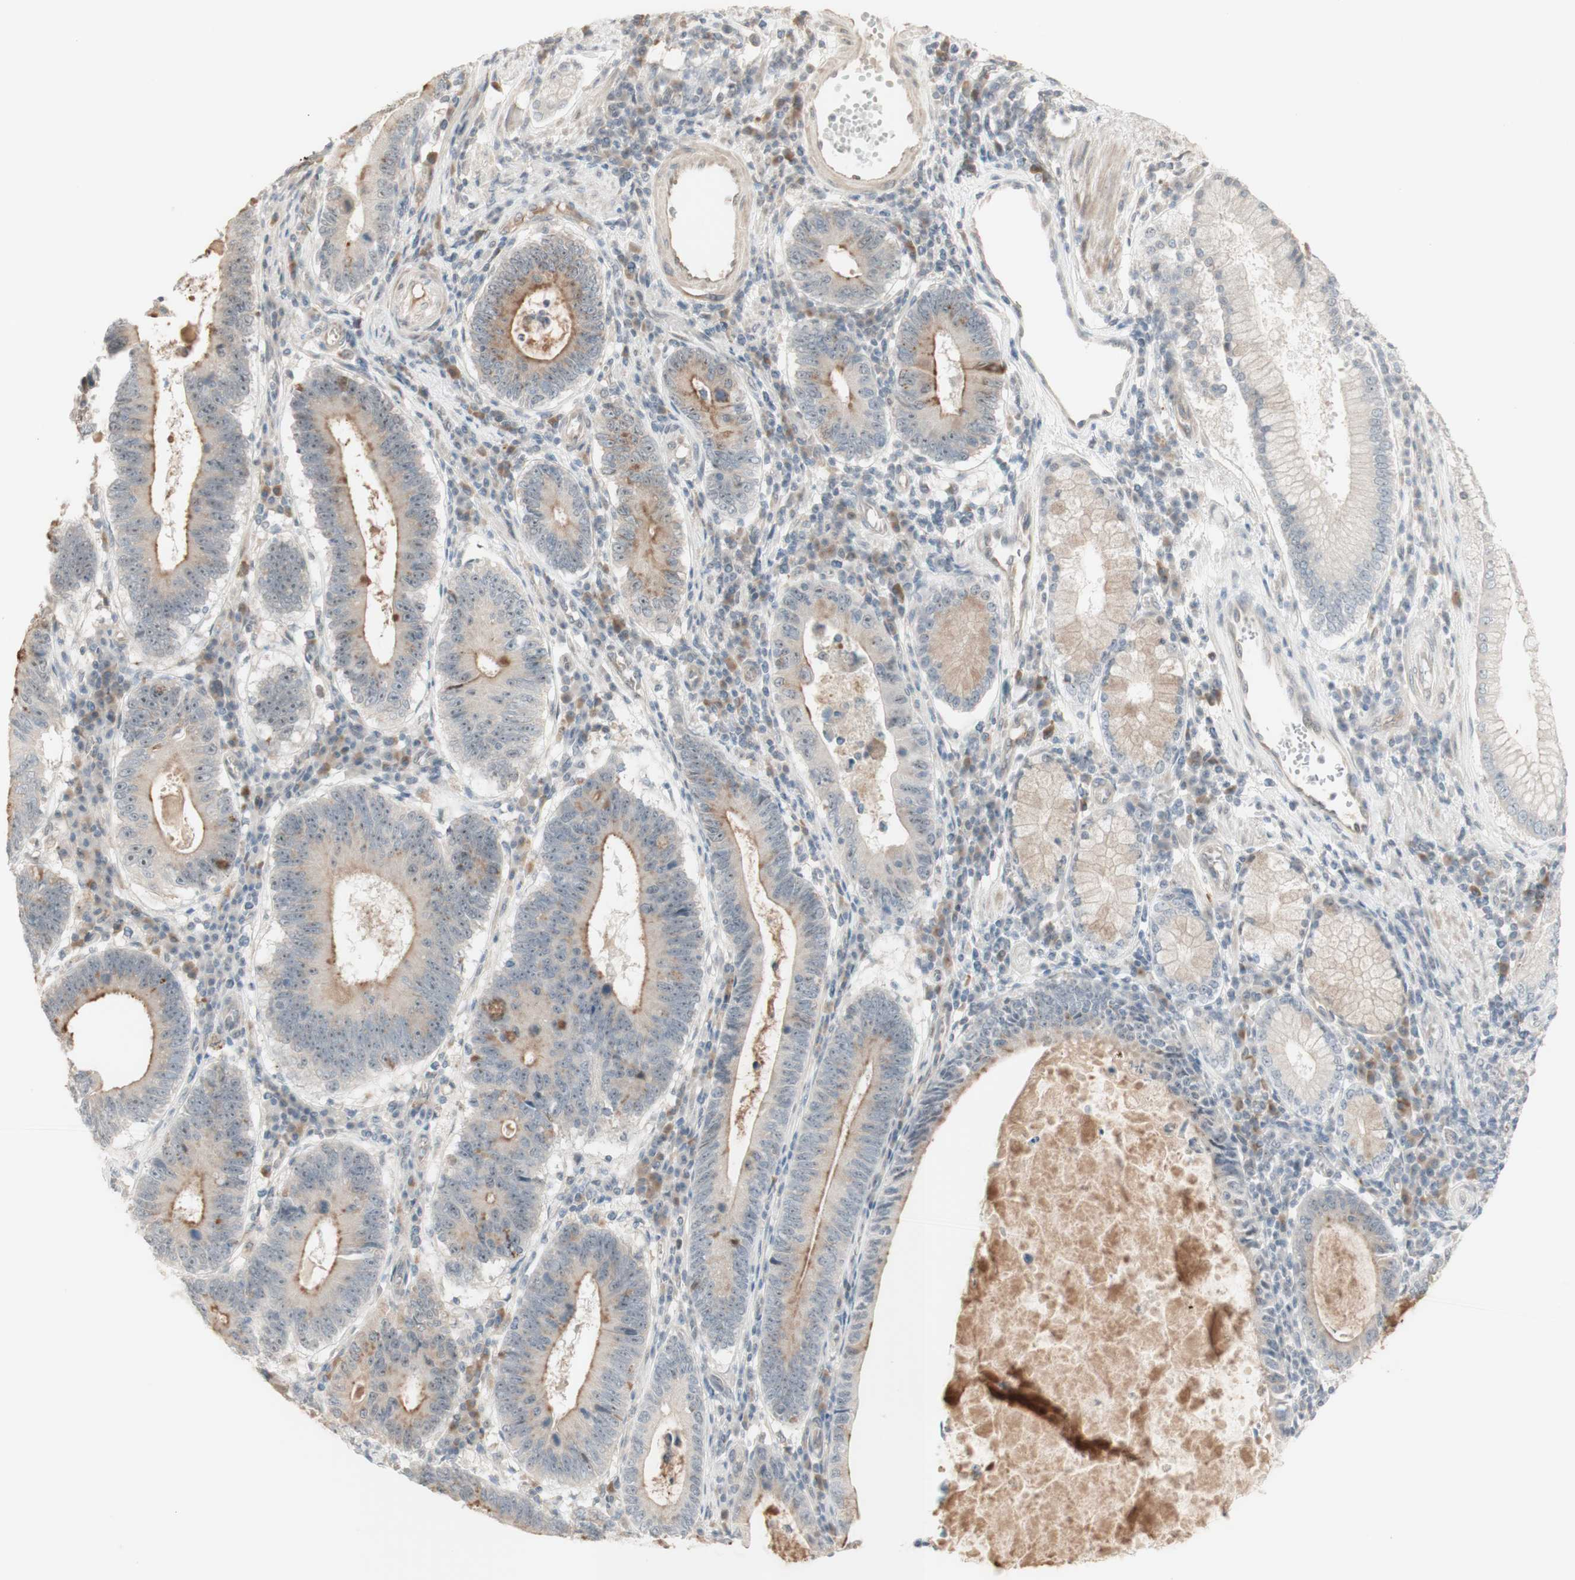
{"staining": {"intensity": "weak", "quantity": ">75%", "location": "cytoplasmic/membranous,nuclear"}, "tissue": "stomach cancer", "cell_type": "Tumor cells", "image_type": "cancer", "snomed": [{"axis": "morphology", "description": "Adenocarcinoma, NOS"}, {"axis": "topography", "description": "Stomach"}], "caption": "Immunohistochemical staining of stomach cancer (adenocarcinoma) displays low levels of weak cytoplasmic/membranous and nuclear positivity in about >75% of tumor cells.", "gene": "PLCD4", "patient": {"sex": "male", "age": 59}}